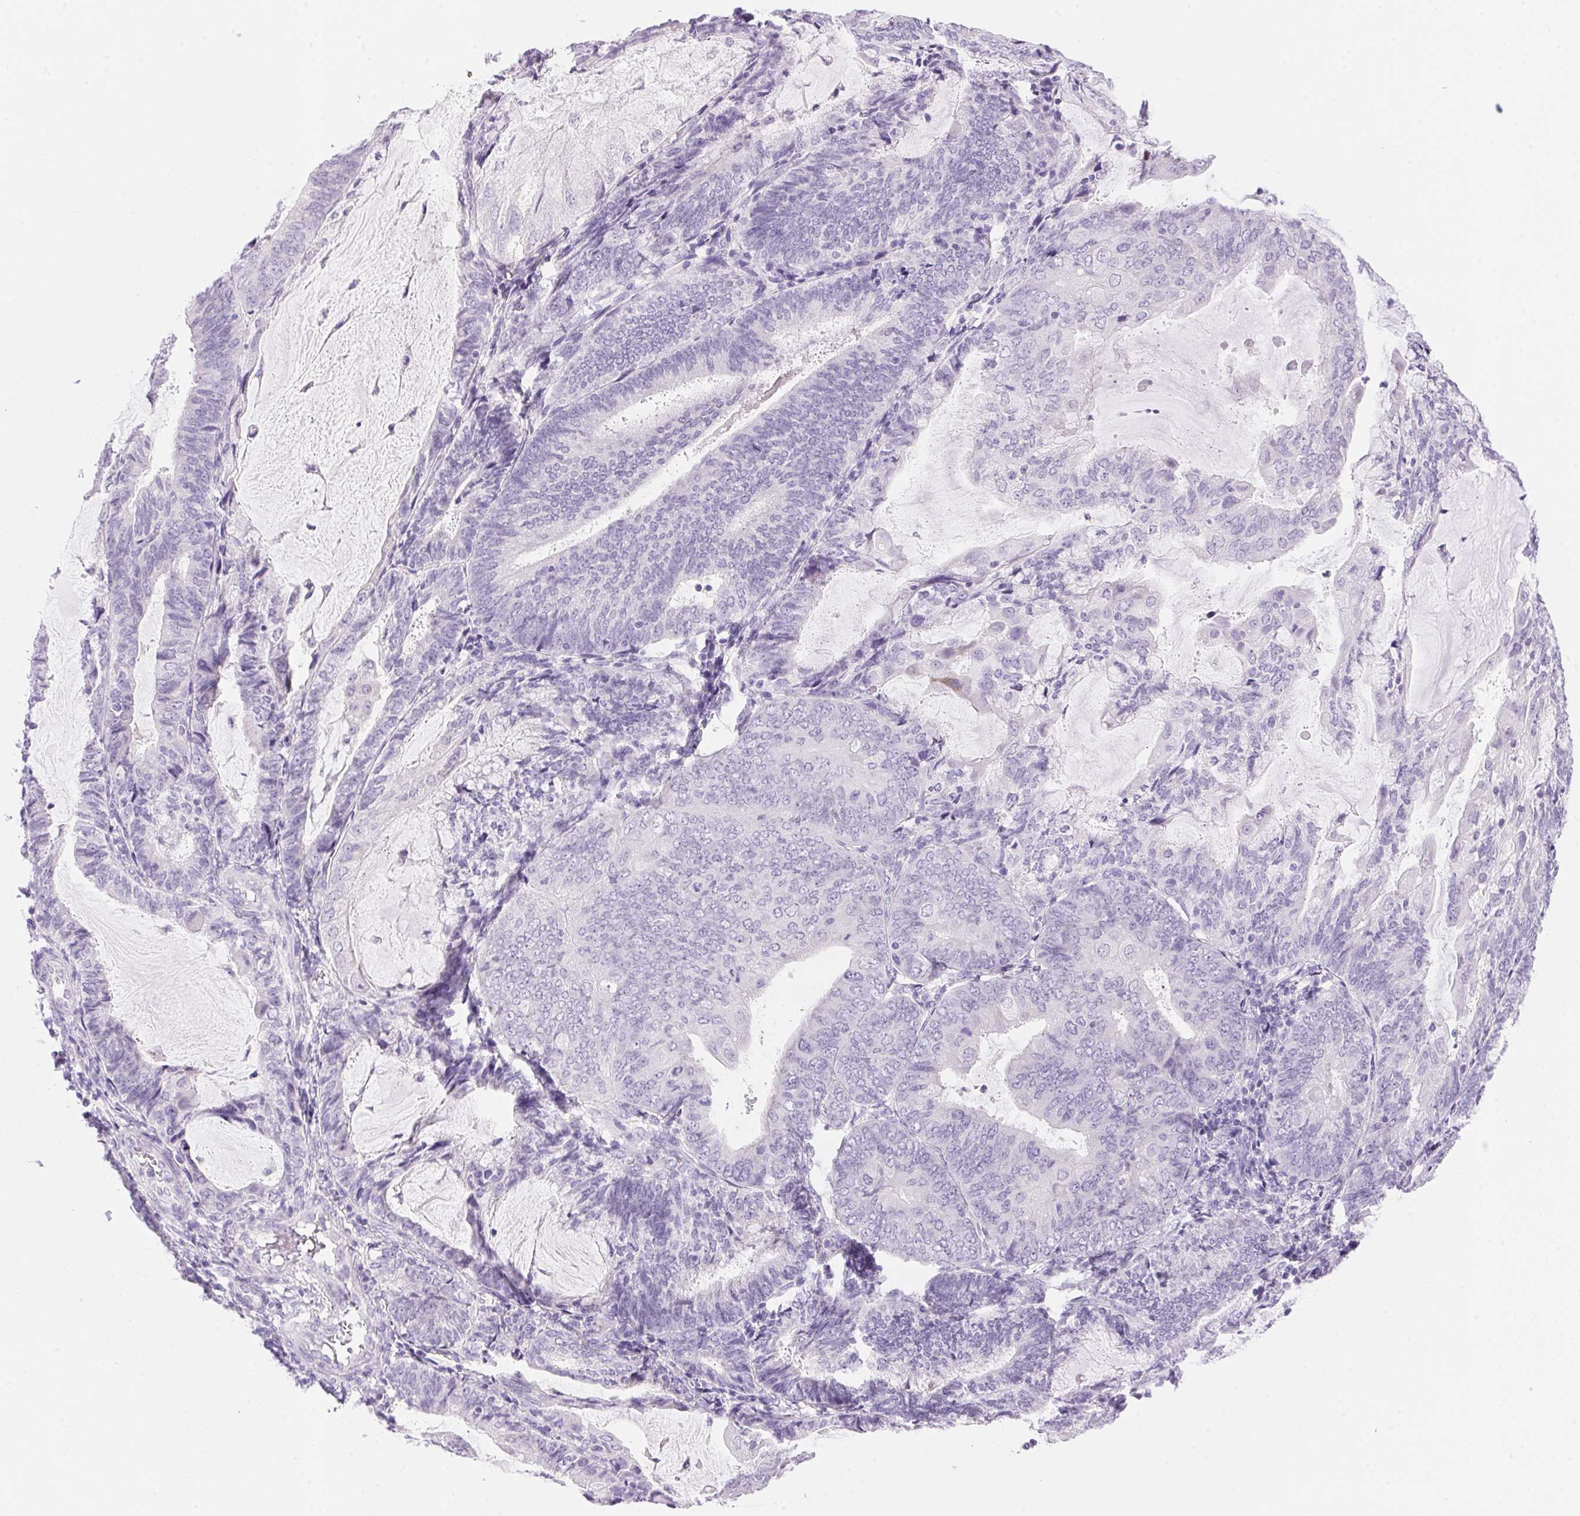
{"staining": {"intensity": "negative", "quantity": "none", "location": "none"}, "tissue": "endometrial cancer", "cell_type": "Tumor cells", "image_type": "cancer", "snomed": [{"axis": "morphology", "description": "Adenocarcinoma, NOS"}, {"axis": "topography", "description": "Endometrium"}], "caption": "Immunohistochemistry (IHC) image of neoplastic tissue: human endometrial cancer stained with DAB (3,3'-diaminobenzidine) shows no significant protein staining in tumor cells. (DAB immunohistochemistry, high magnification).", "gene": "DHCR24", "patient": {"sex": "female", "age": 81}}